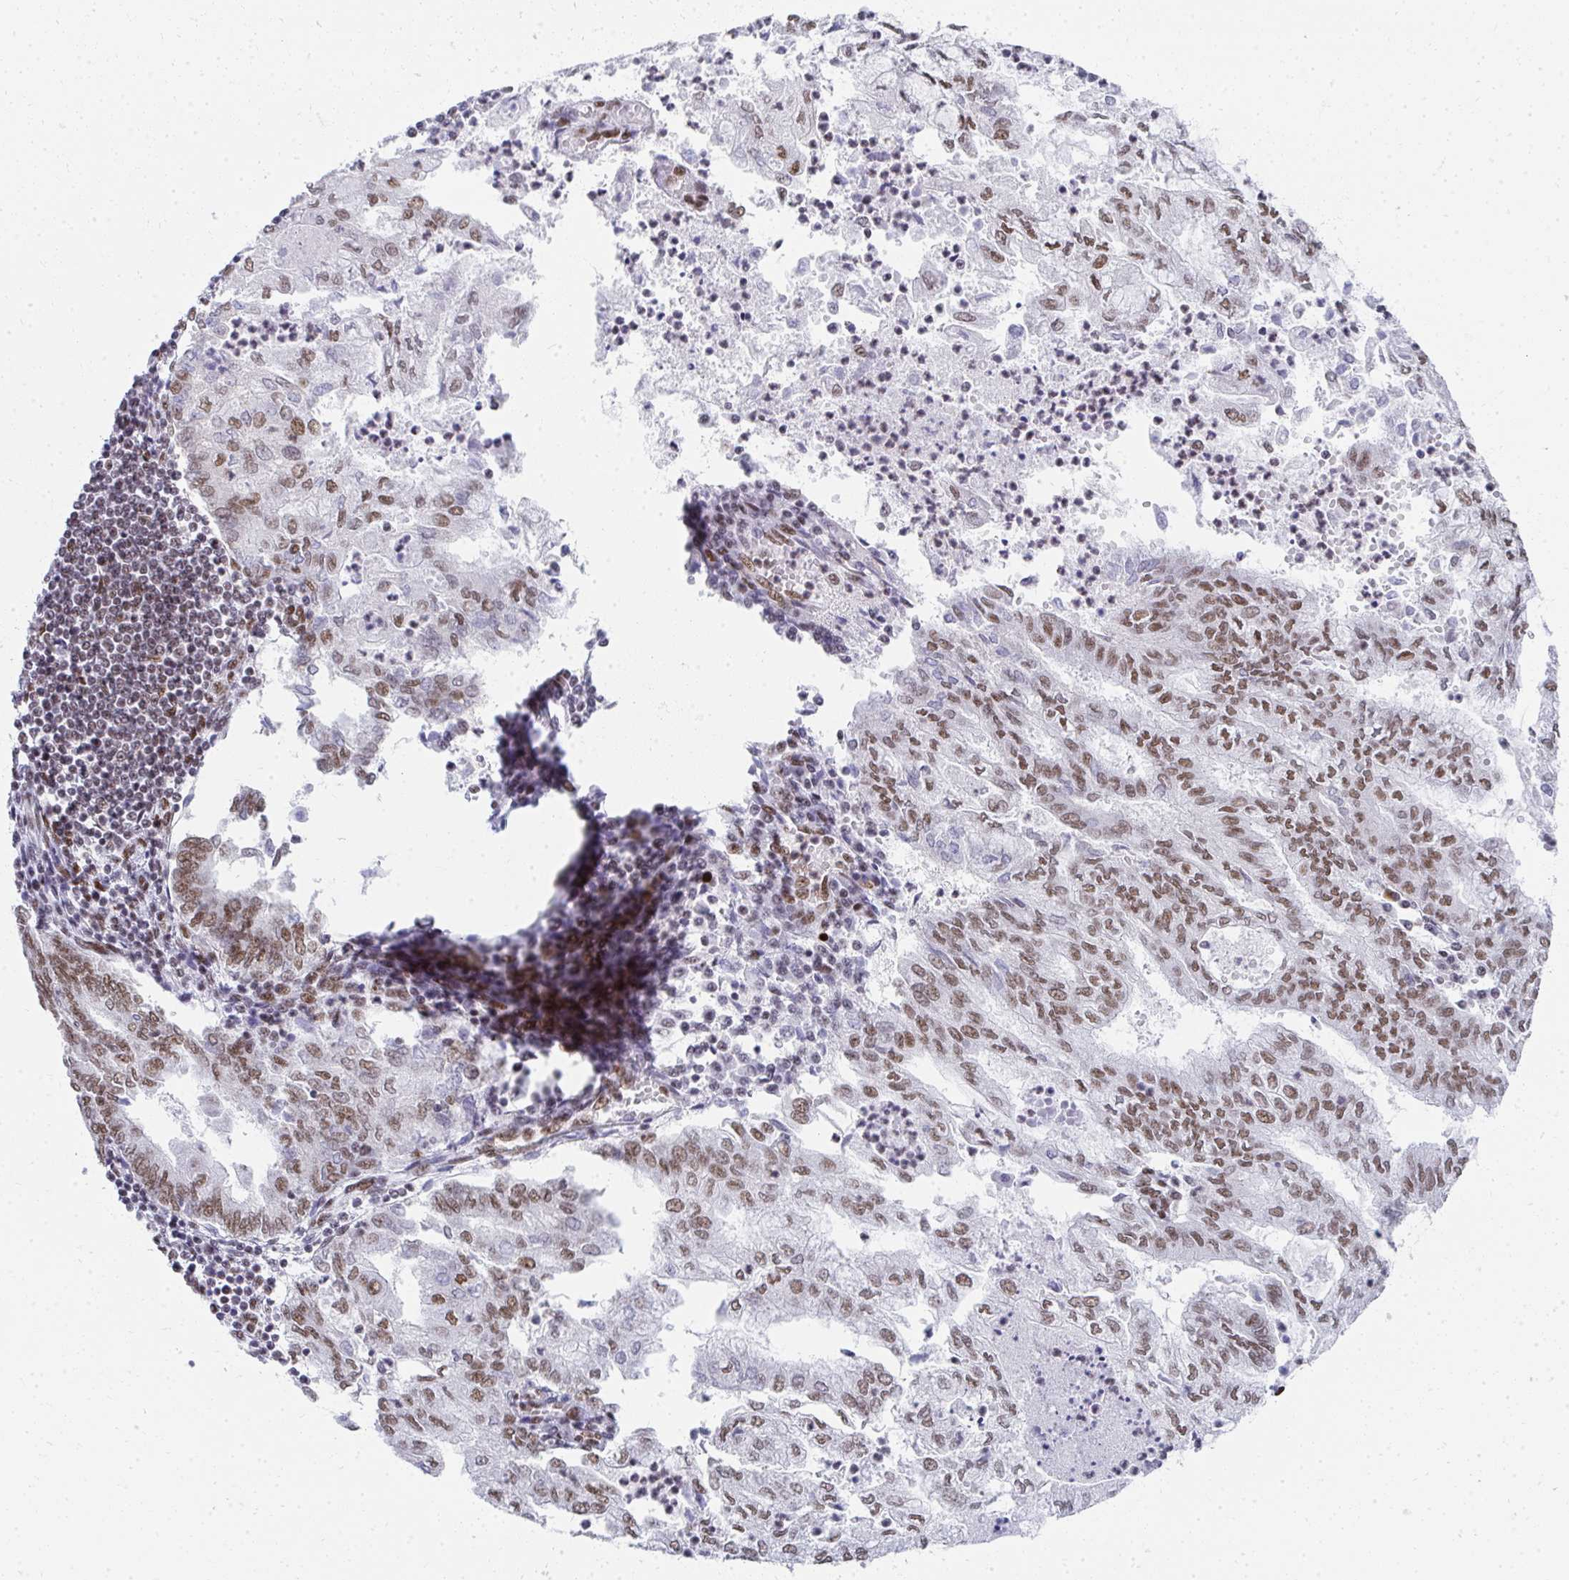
{"staining": {"intensity": "moderate", "quantity": ">75%", "location": "nuclear"}, "tissue": "endometrial cancer", "cell_type": "Tumor cells", "image_type": "cancer", "snomed": [{"axis": "morphology", "description": "Adenocarcinoma, NOS"}, {"axis": "topography", "description": "Endometrium"}], "caption": "Protein expression analysis of adenocarcinoma (endometrial) exhibits moderate nuclear staining in approximately >75% of tumor cells.", "gene": "CREBBP", "patient": {"sex": "female", "age": 75}}